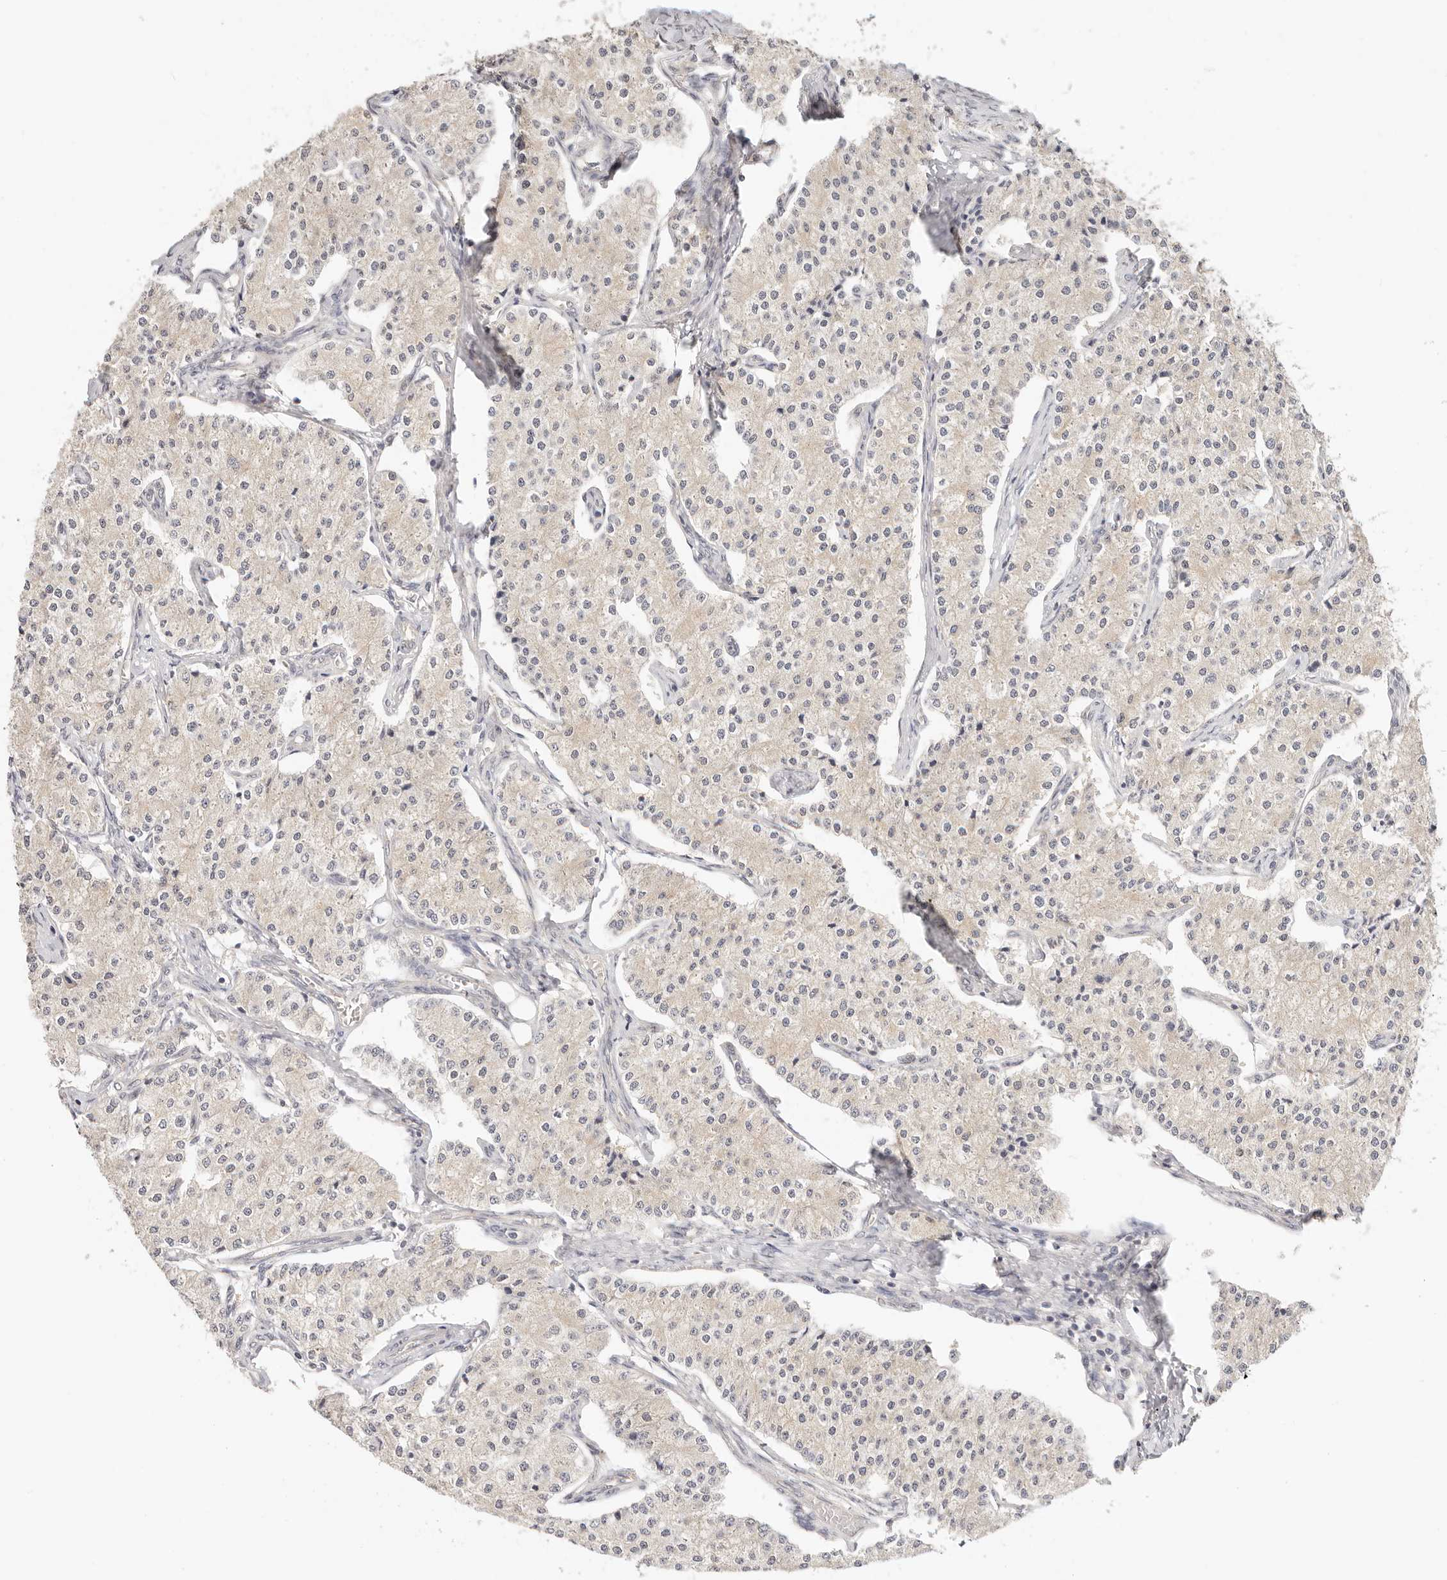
{"staining": {"intensity": "negative", "quantity": "none", "location": "none"}, "tissue": "carcinoid", "cell_type": "Tumor cells", "image_type": "cancer", "snomed": [{"axis": "morphology", "description": "Carcinoid, malignant, NOS"}, {"axis": "topography", "description": "Colon"}], "caption": "Tumor cells show no significant staining in malignant carcinoid.", "gene": "GGPS1", "patient": {"sex": "female", "age": 52}}